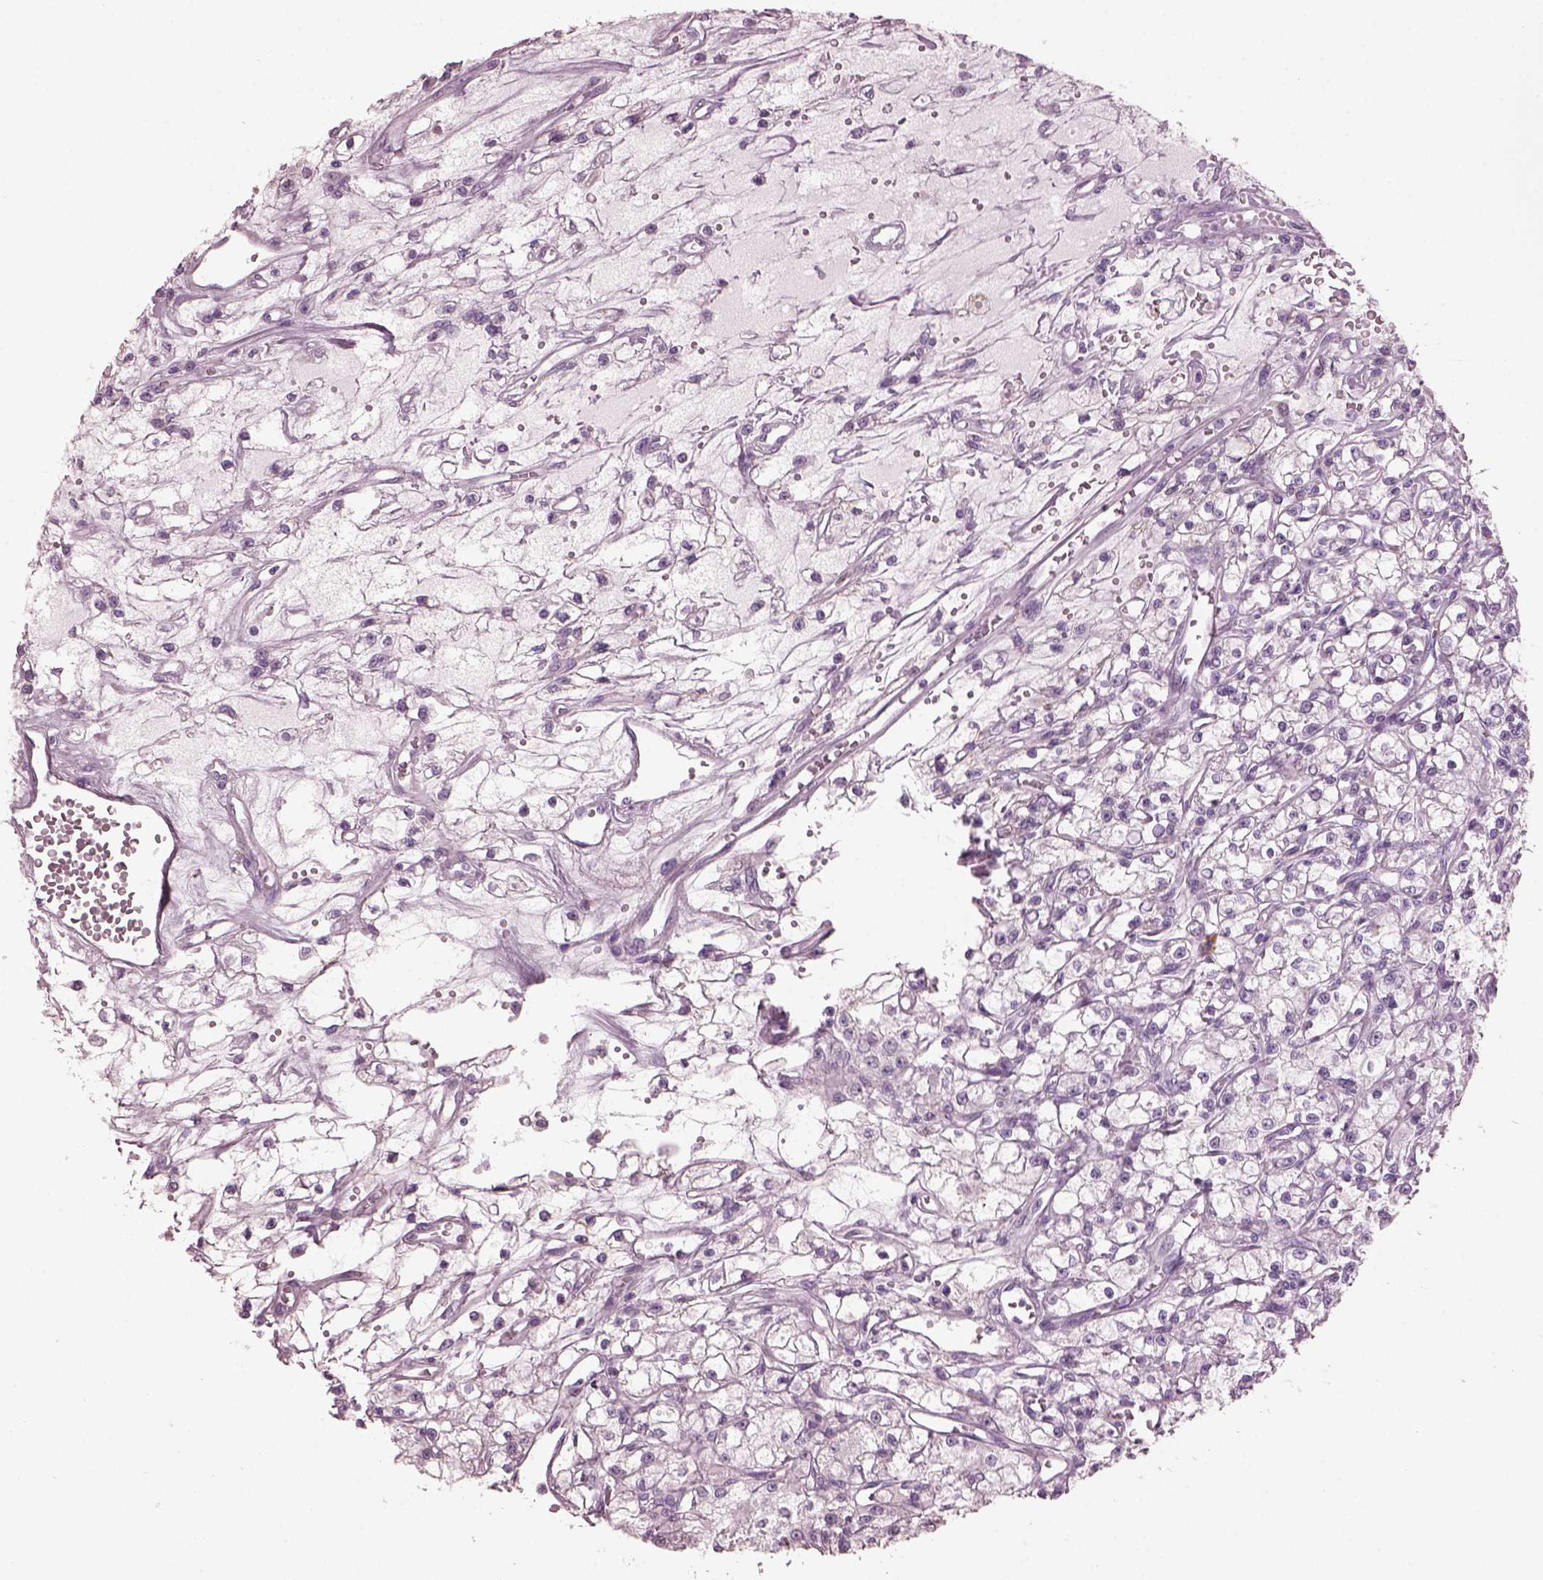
{"staining": {"intensity": "negative", "quantity": "none", "location": "none"}, "tissue": "renal cancer", "cell_type": "Tumor cells", "image_type": "cancer", "snomed": [{"axis": "morphology", "description": "Adenocarcinoma, NOS"}, {"axis": "topography", "description": "Kidney"}], "caption": "The image demonstrates no staining of tumor cells in adenocarcinoma (renal).", "gene": "HYDIN", "patient": {"sex": "female", "age": 59}}